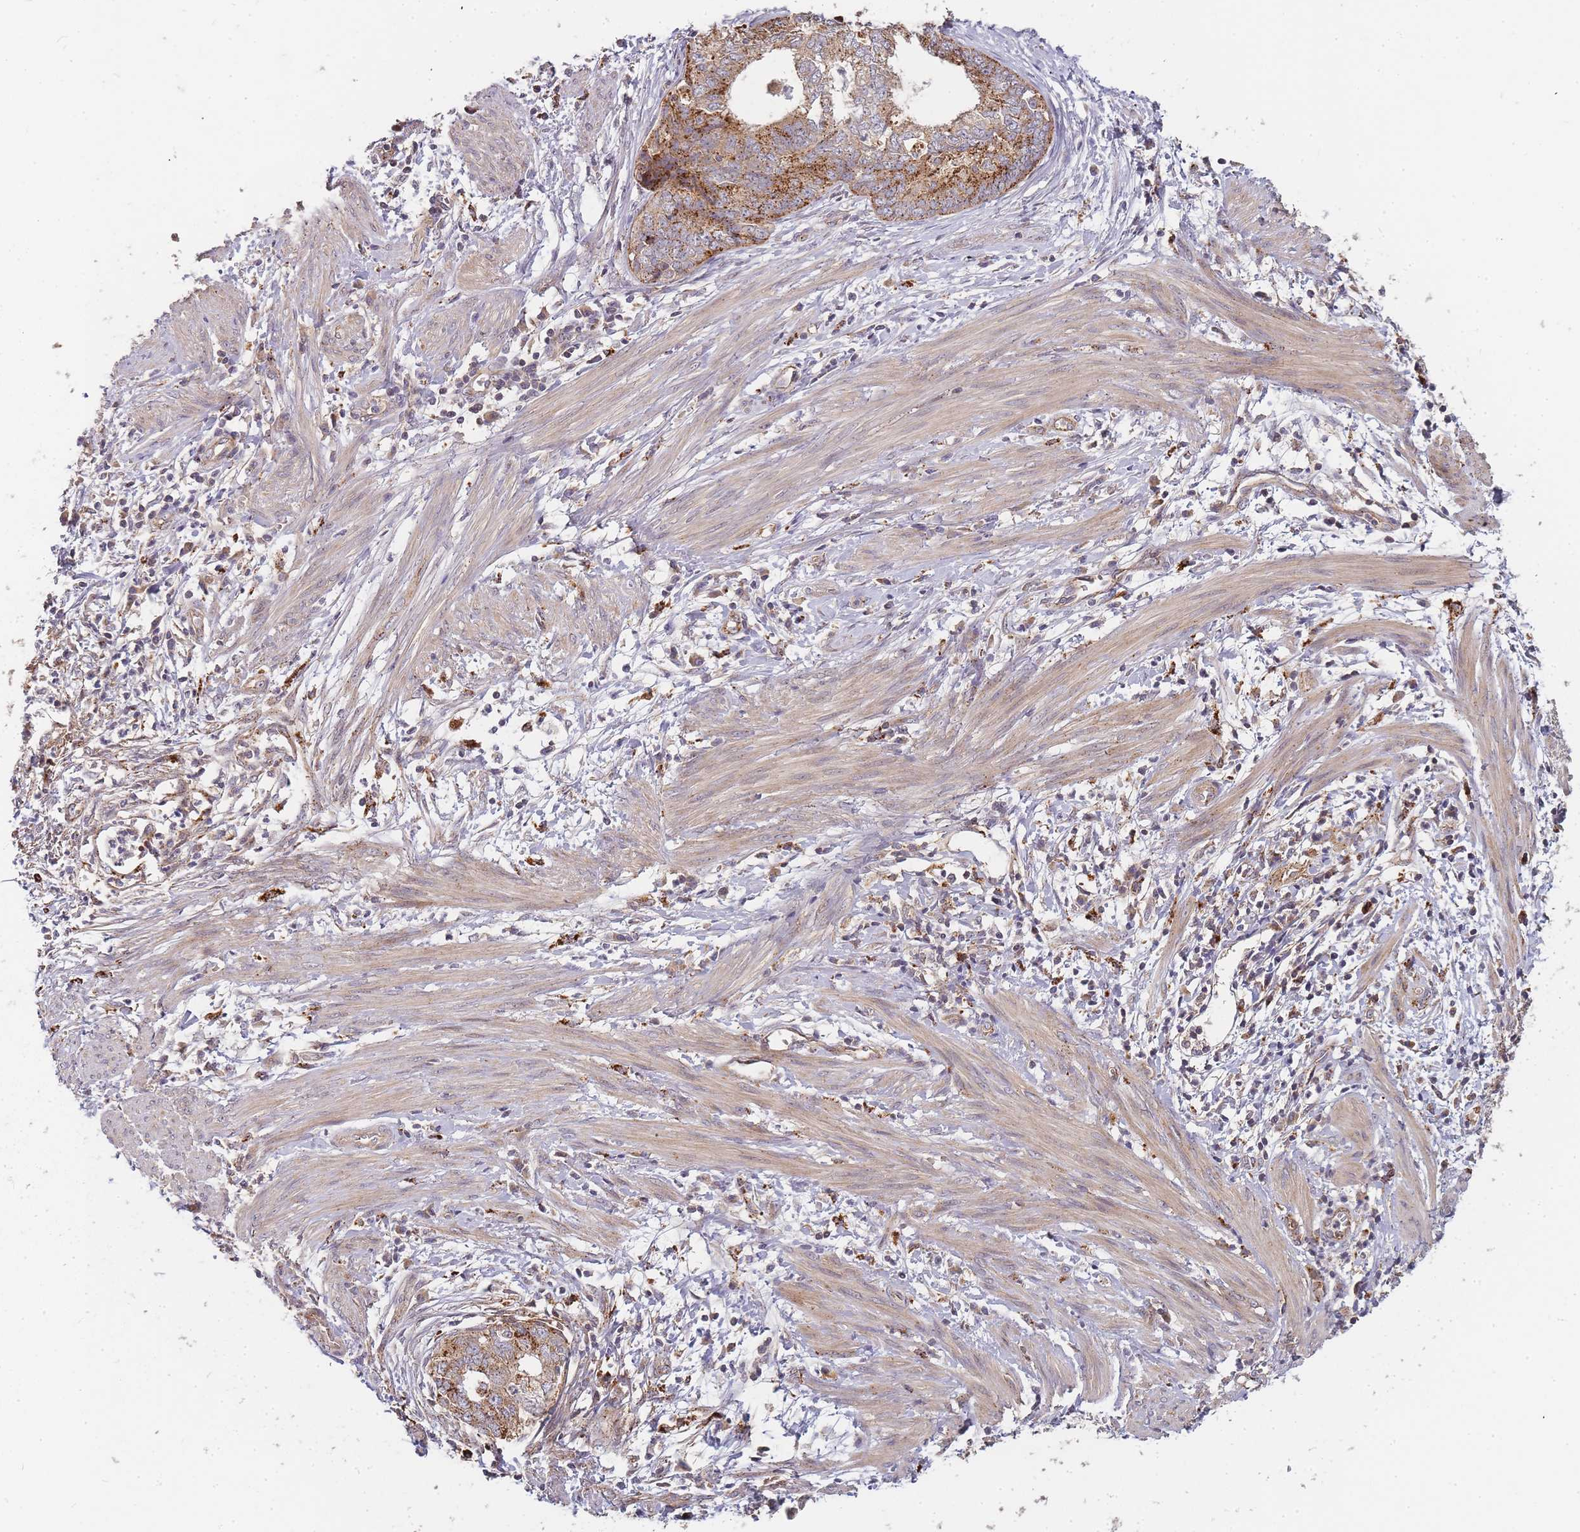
{"staining": {"intensity": "moderate", "quantity": ">75%", "location": "cytoplasmic/membranous"}, "tissue": "endometrial cancer", "cell_type": "Tumor cells", "image_type": "cancer", "snomed": [{"axis": "morphology", "description": "Adenocarcinoma, NOS"}, {"axis": "topography", "description": "Endometrium"}], "caption": "This micrograph demonstrates immunohistochemistry staining of endometrial cancer, with medium moderate cytoplasmic/membranous expression in about >75% of tumor cells.", "gene": "ATG5", "patient": {"sex": "female", "age": 68}}